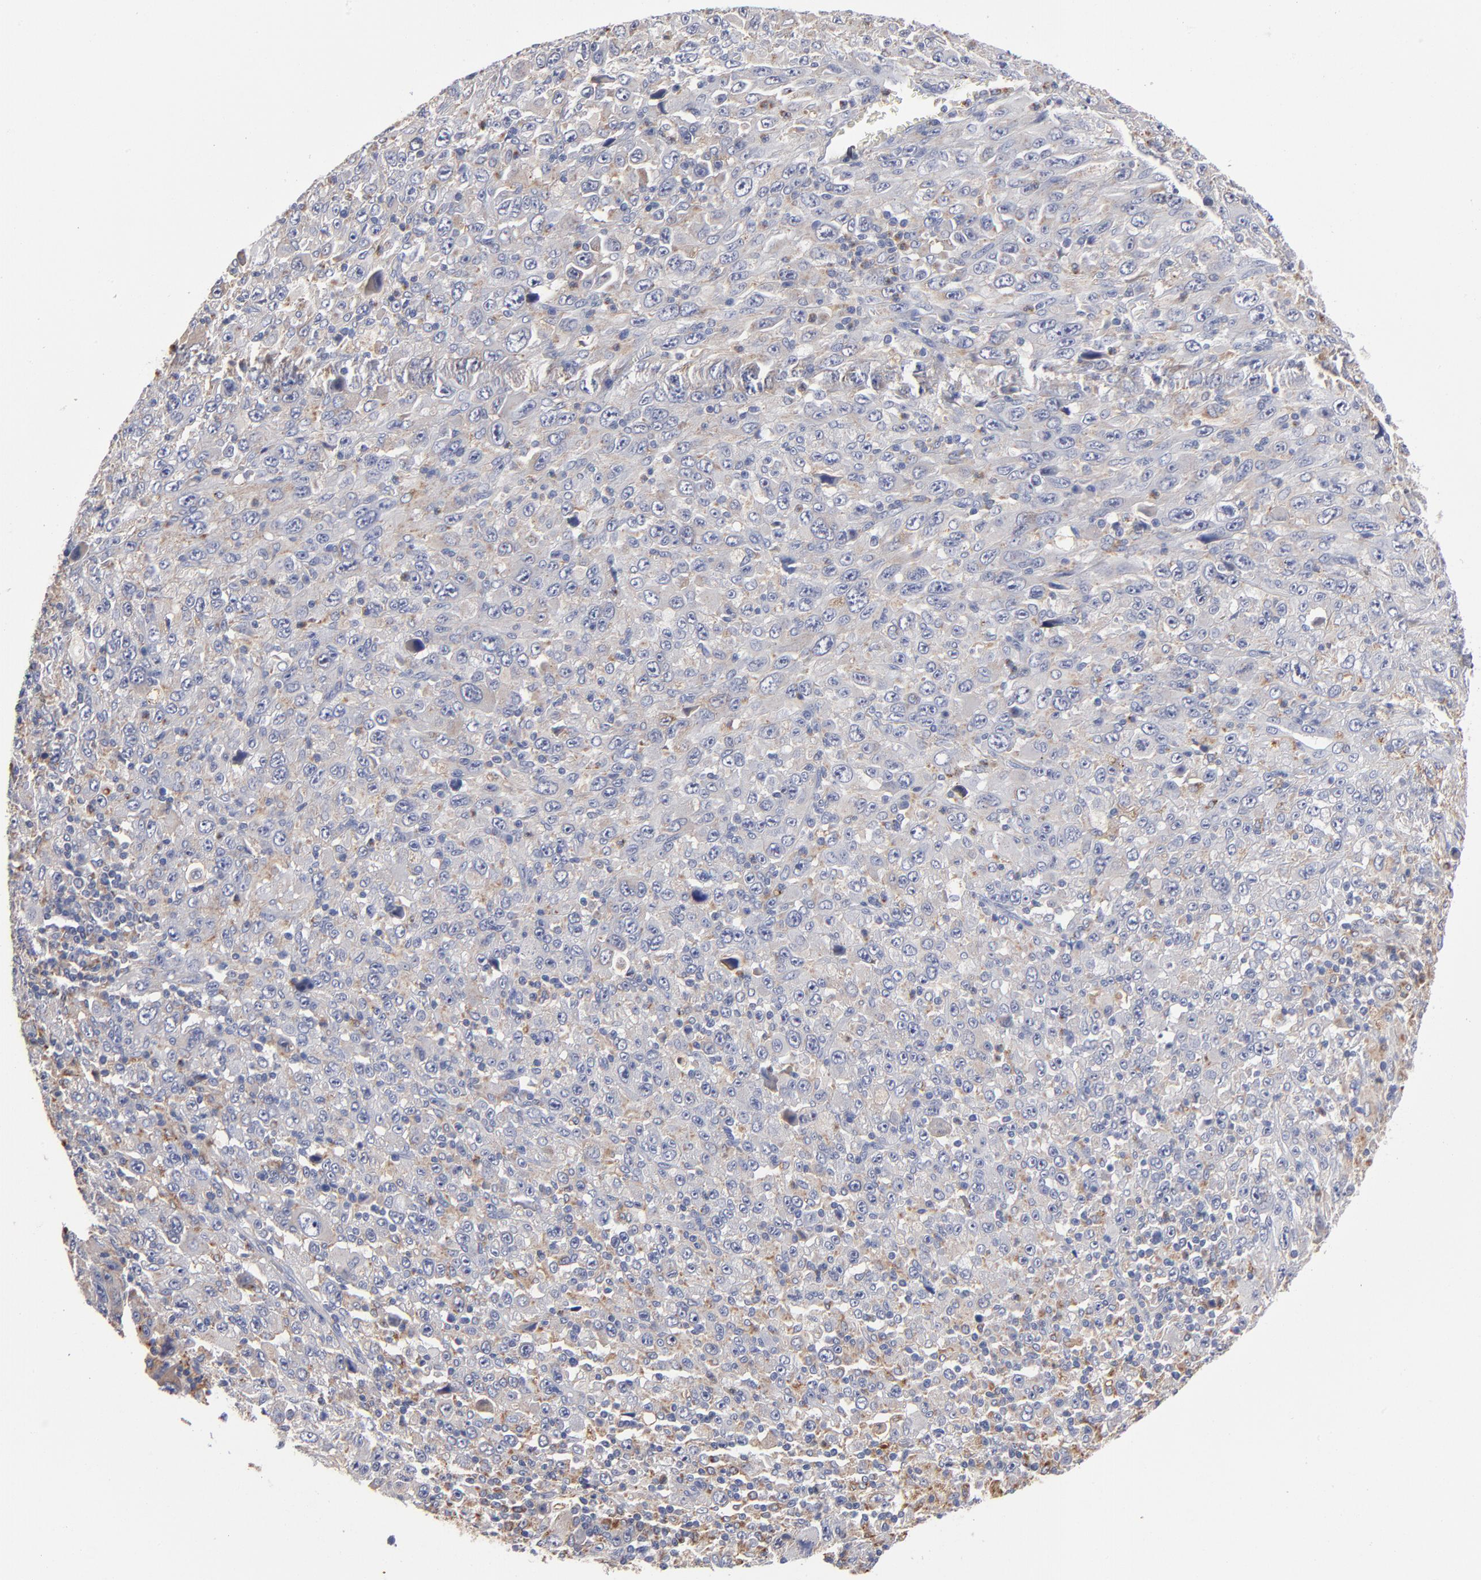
{"staining": {"intensity": "weak", "quantity": "25%-75%", "location": "cytoplasmic/membranous"}, "tissue": "melanoma", "cell_type": "Tumor cells", "image_type": "cancer", "snomed": [{"axis": "morphology", "description": "Malignant melanoma, Metastatic site"}, {"axis": "topography", "description": "Skin"}], "caption": "The image exhibits staining of melanoma, revealing weak cytoplasmic/membranous protein staining (brown color) within tumor cells.", "gene": "RRAGB", "patient": {"sex": "female", "age": 56}}